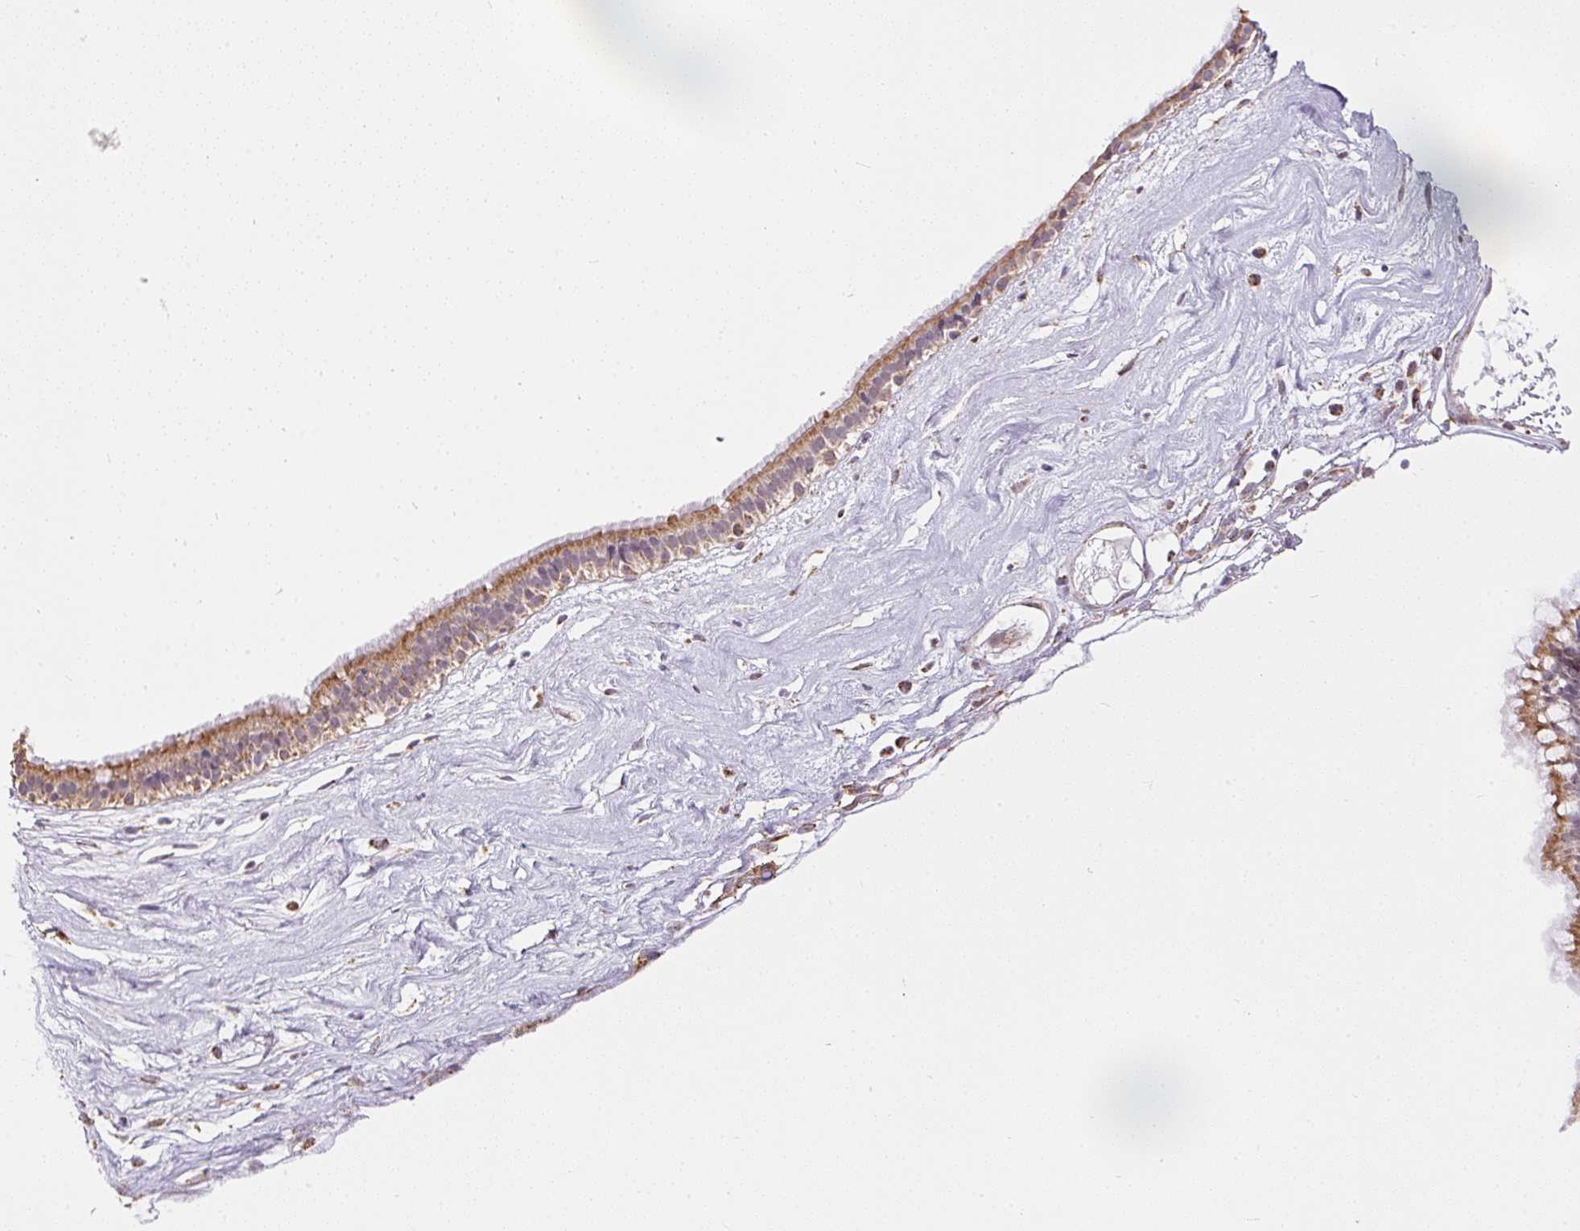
{"staining": {"intensity": "moderate", "quantity": ">75%", "location": "cytoplasmic/membranous"}, "tissue": "nasopharynx", "cell_type": "Respiratory epithelial cells", "image_type": "normal", "snomed": [{"axis": "morphology", "description": "Normal tissue, NOS"}, {"axis": "topography", "description": "Nasopharynx"}], "caption": "A micrograph showing moderate cytoplasmic/membranous expression in about >75% of respiratory epithelial cells in benign nasopharynx, as visualized by brown immunohistochemical staining.", "gene": "MAPK11", "patient": {"sex": "male", "age": 24}}